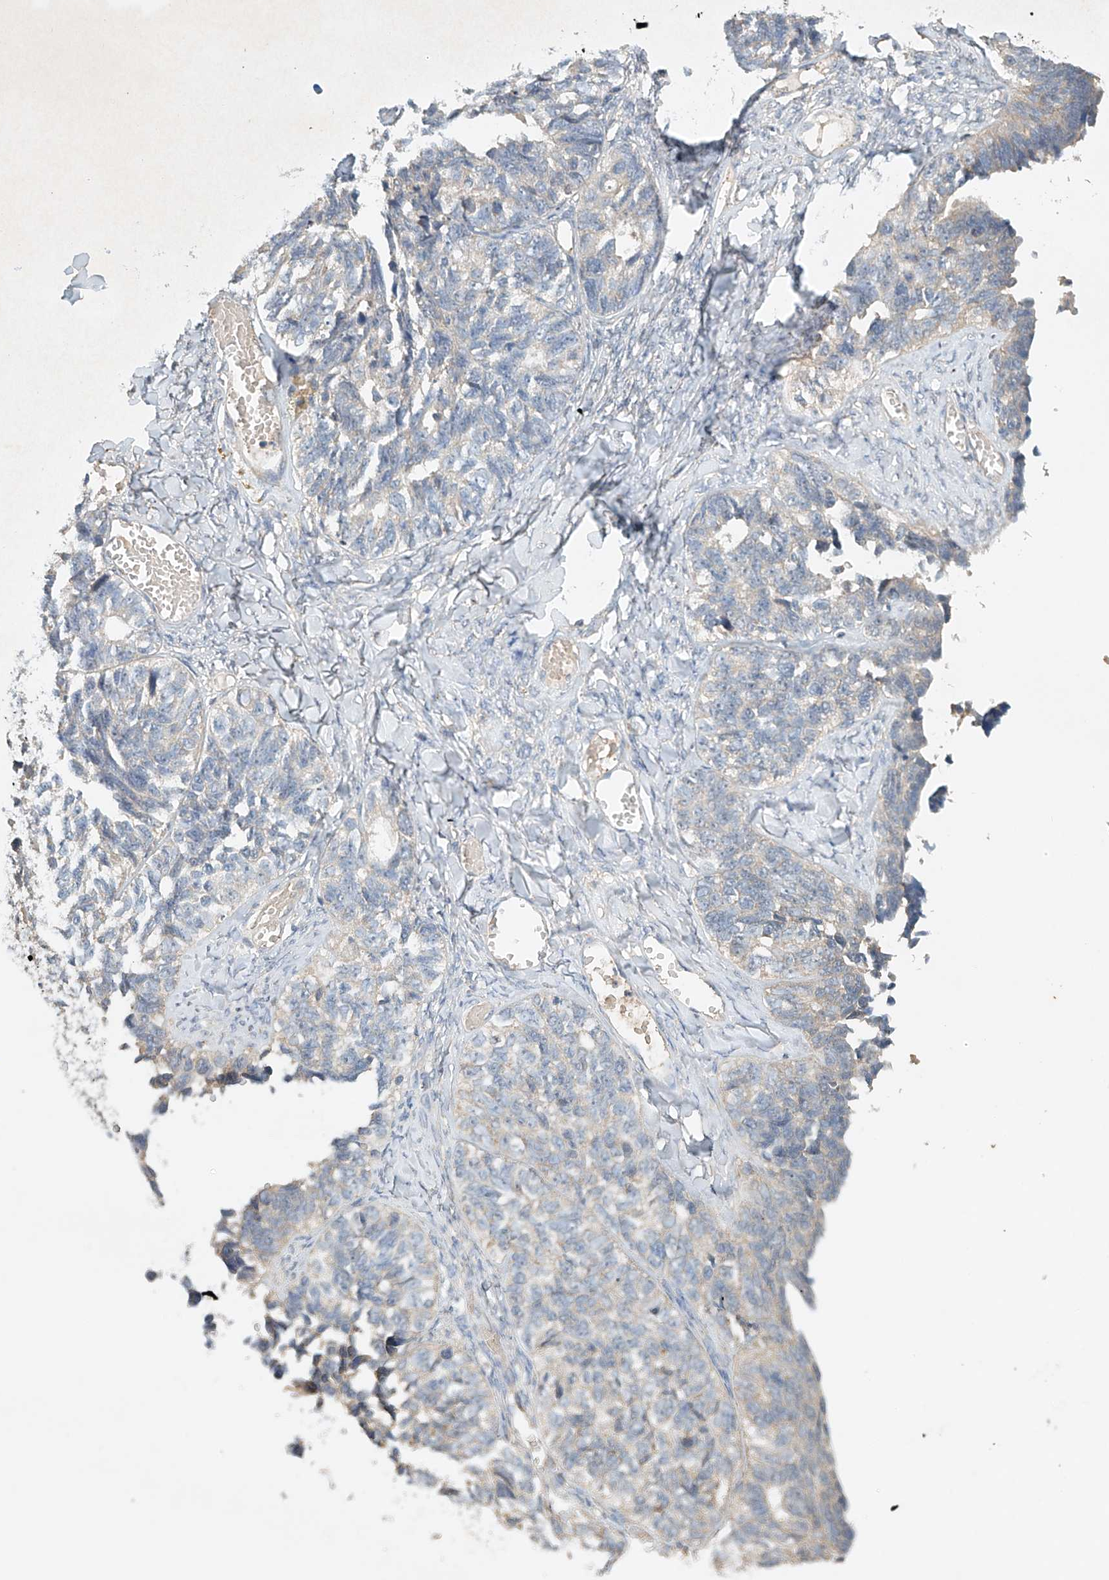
{"staining": {"intensity": "negative", "quantity": "none", "location": "none"}, "tissue": "ovarian cancer", "cell_type": "Tumor cells", "image_type": "cancer", "snomed": [{"axis": "morphology", "description": "Cystadenocarcinoma, serous, NOS"}, {"axis": "topography", "description": "Ovary"}], "caption": "Immunohistochemistry of human ovarian cancer exhibits no expression in tumor cells.", "gene": "GNB1L", "patient": {"sex": "female", "age": 79}}